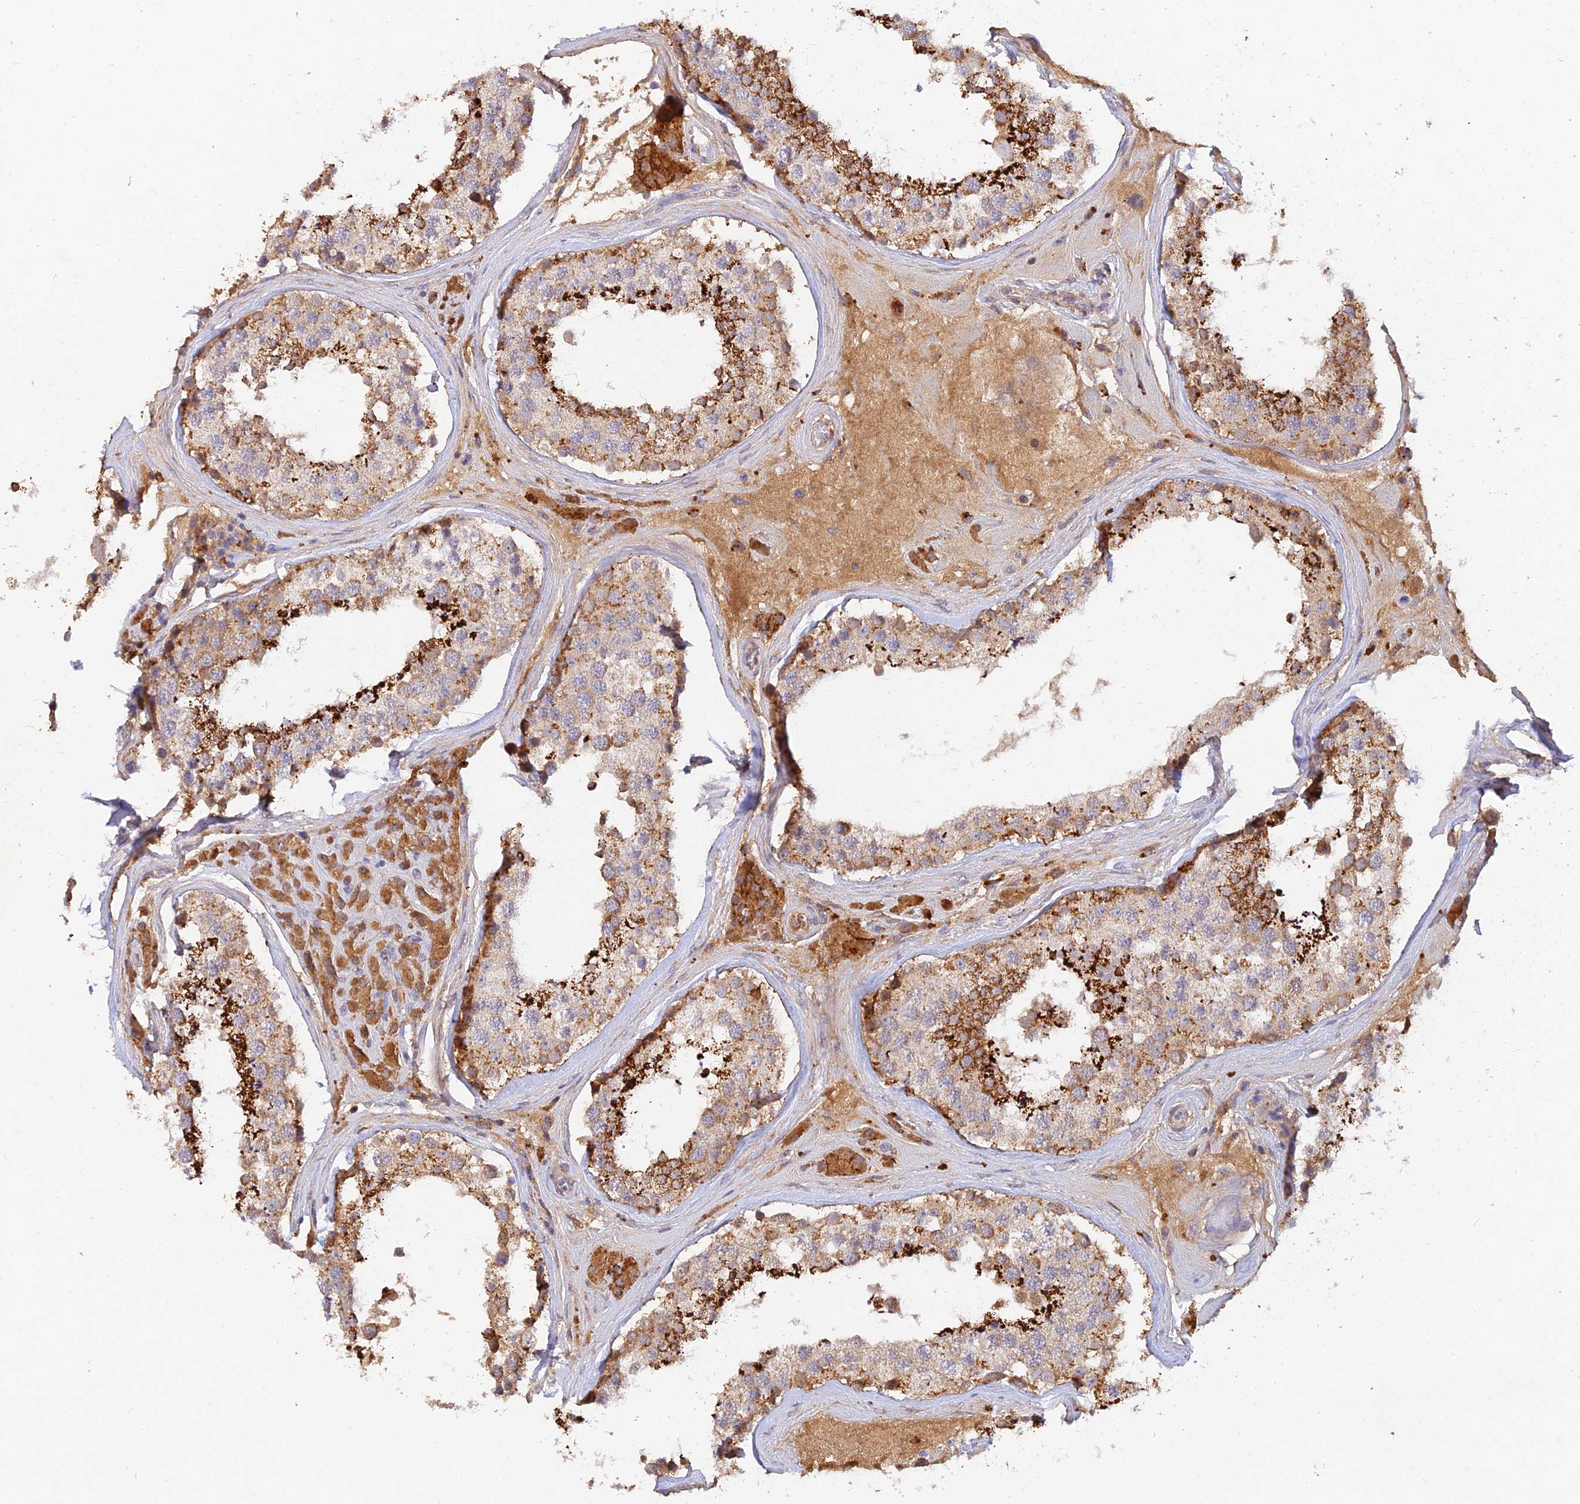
{"staining": {"intensity": "strong", "quantity": "25%-75%", "location": "cytoplasmic/membranous"}, "tissue": "testis", "cell_type": "Cells in seminiferous ducts", "image_type": "normal", "snomed": [{"axis": "morphology", "description": "Normal tissue, NOS"}, {"axis": "topography", "description": "Testis"}], "caption": "Protein expression analysis of unremarkable human testis reveals strong cytoplasmic/membranous staining in about 25%-75% of cells in seminiferous ducts. (IHC, brightfield microscopy, high magnification).", "gene": "ACSM5", "patient": {"sex": "male", "age": 46}}